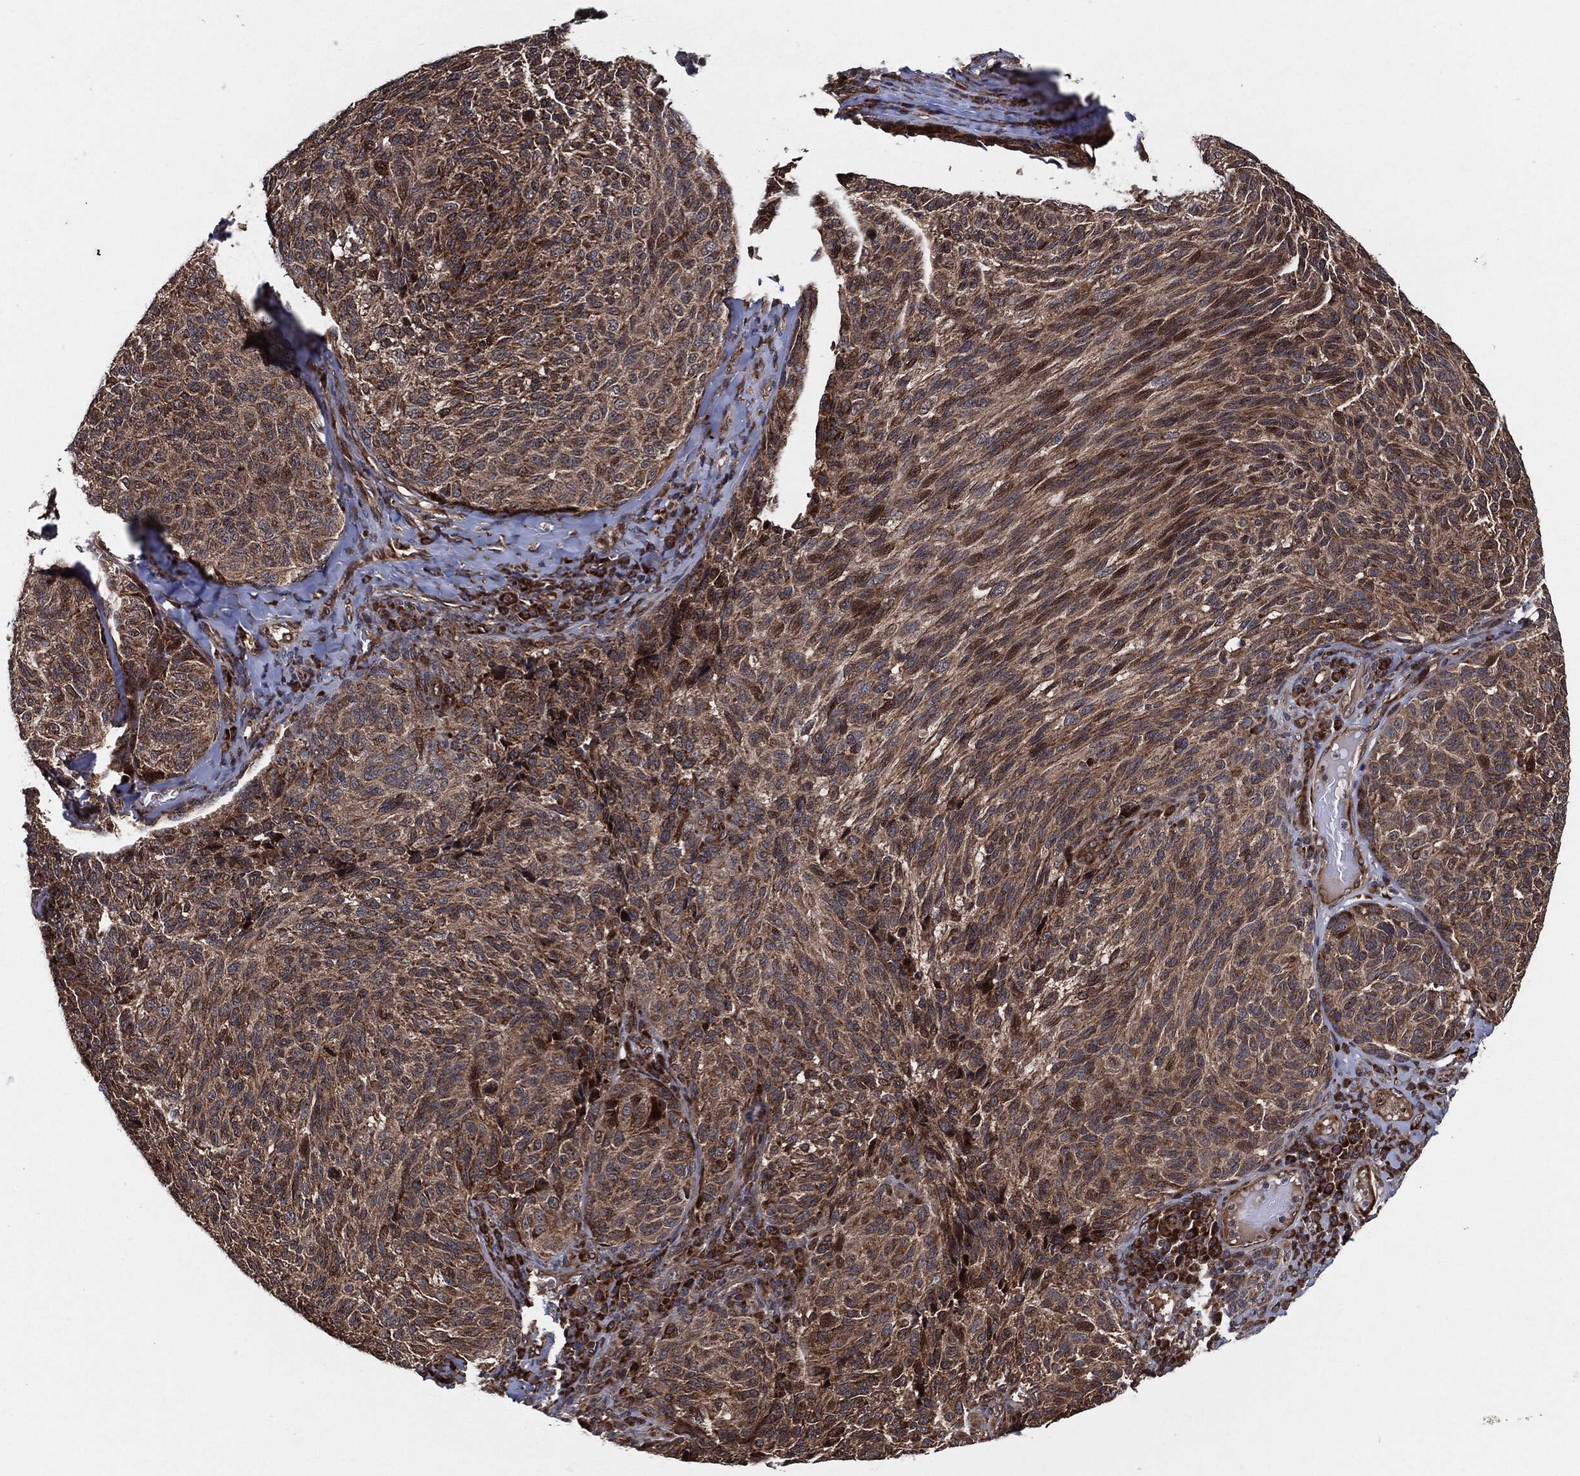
{"staining": {"intensity": "moderate", "quantity": ">75%", "location": "cytoplasmic/membranous"}, "tissue": "melanoma", "cell_type": "Tumor cells", "image_type": "cancer", "snomed": [{"axis": "morphology", "description": "Malignant melanoma, NOS"}, {"axis": "topography", "description": "Skin"}], "caption": "Malignant melanoma stained for a protein reveals moderate cytoplasmic/membranous positivity in tumor cells. (DAB (3,3'-diaminobenzidine) IHC, brown staining for protein, blue staining for nuclei).", "gene": "BCAR1", "patient": {"sex": "female", "age": 73}}